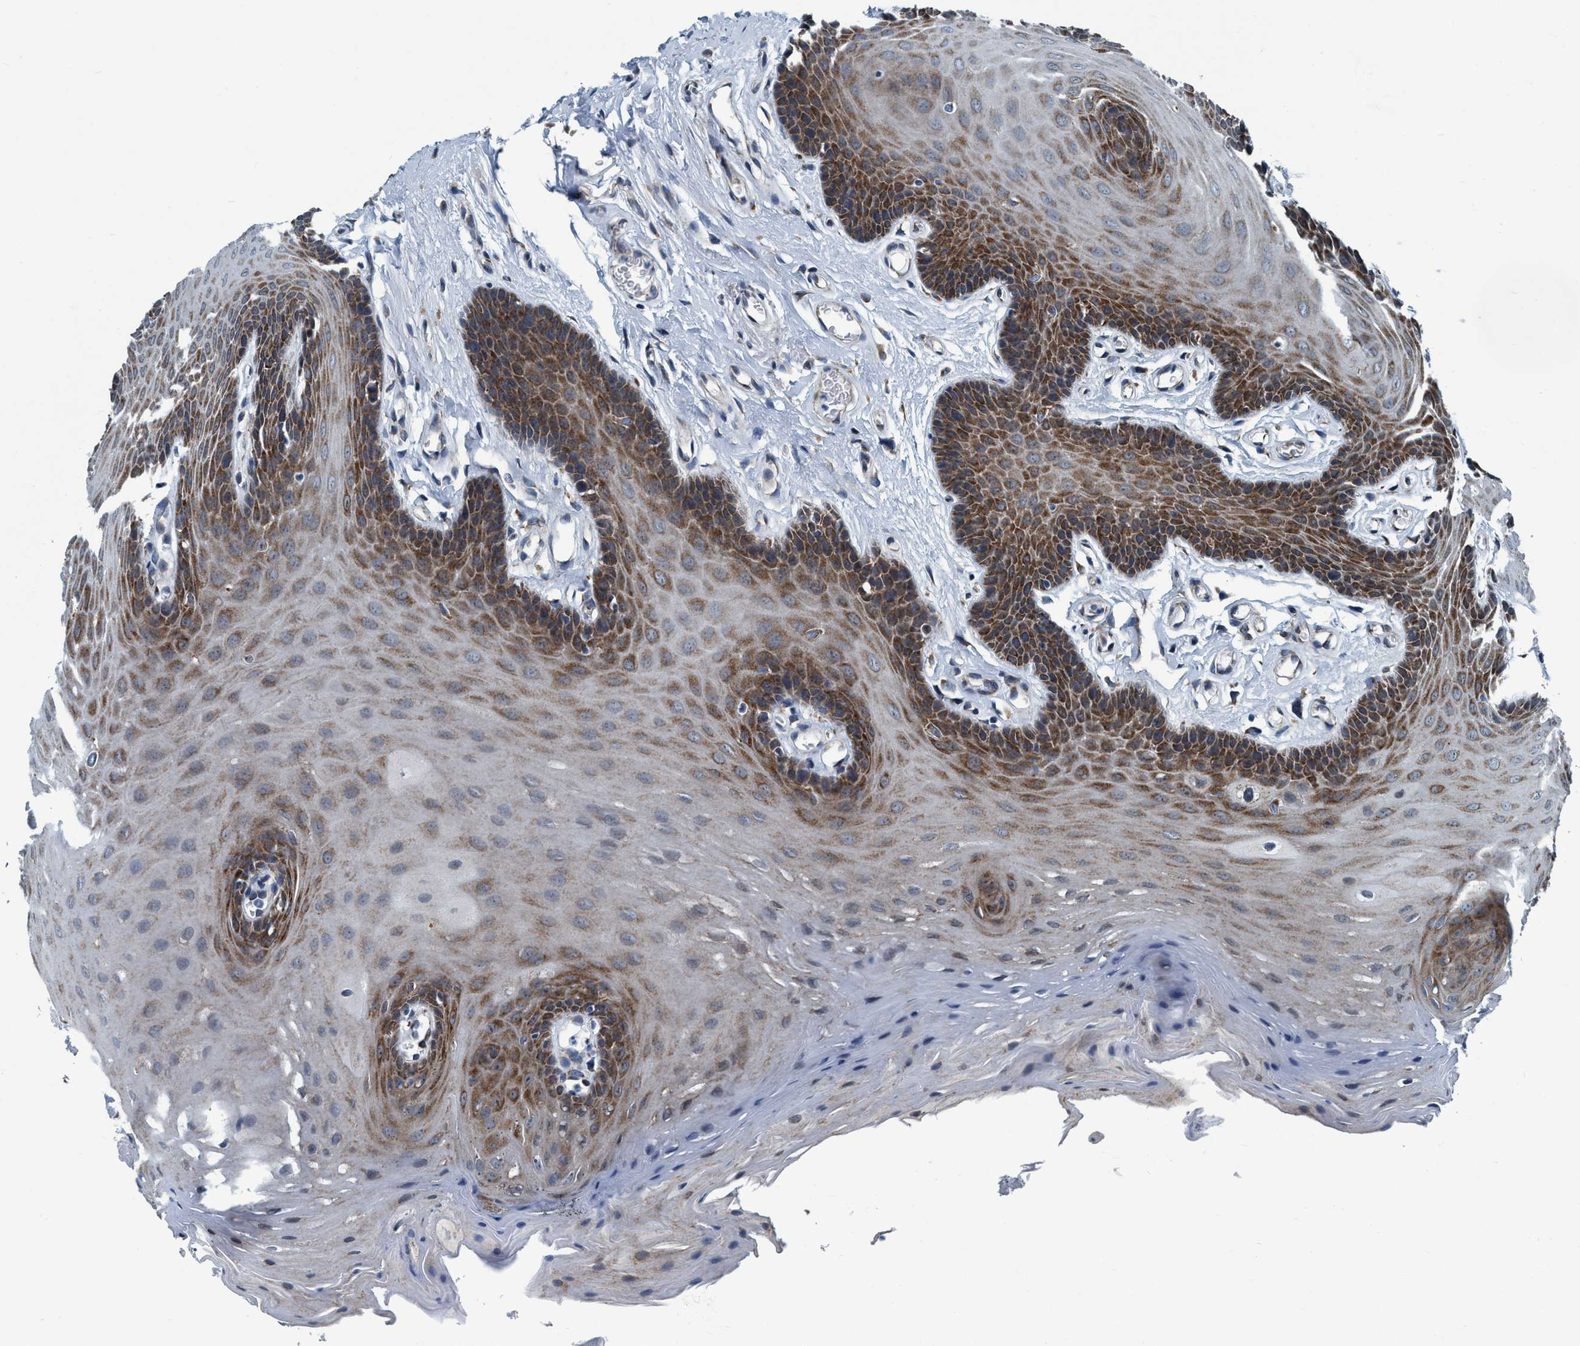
{"staining": {"intensity": "strong", "quantity": "25%-75%", "location": "cytoplasmic/membranous"}, "tissue": "oral mucosa", "cell_type": "Squamous epithelial cells", "image_type": "normal", "snomed": [{"axis": "morphology", "description": "Normal tissue, NOS"}, {"axis": "morphology", "description": "Squamous cell carcinoma, NOS"}, {"axis": "topography", "description": "Oral tissue"}, {"axis": "topography", "description": "Head-Neck"}], "caption": "Immunohistochemical staining of normal oral mucosa exhibits 25%-75% levels of strong cytoplasmic/membranous protein positivity in approximately 25%-75% of squamous epithelial cells. (DAB (3,3'-diaminobenzidine) IHC, brown staining for protein, blue staining for nuclei).", "gene": "ARMC9", "patient": {"sex": "male", "age": 71}}